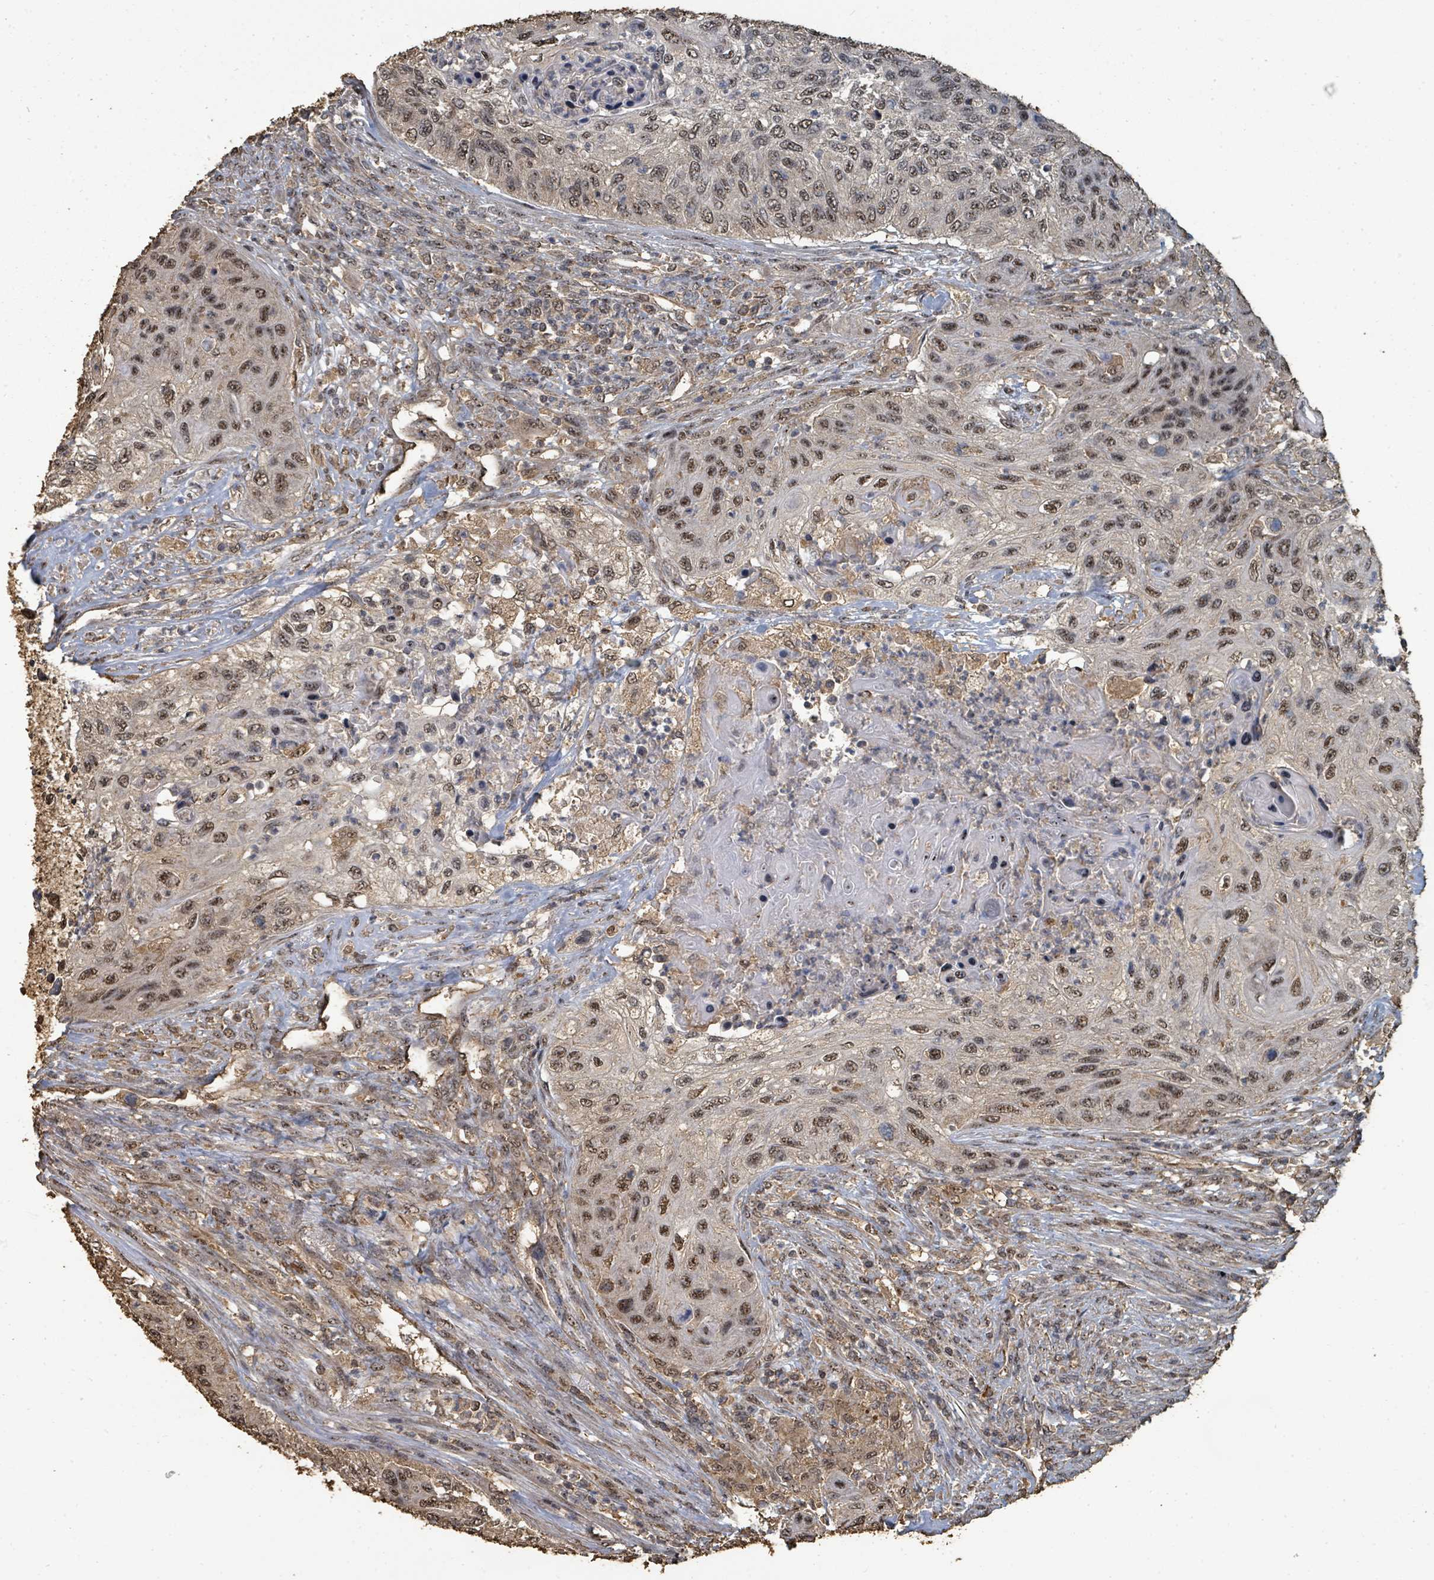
{"staining": {"intensity": "moderate", "quantity": ">75%", "location": "nuclear"}, "tissue": "urothelial cancer", "cell_type": "Tumor cells", "image_type": "cancer", "snomed": [{"axis": "morphology", "description": "Urothelial carcinoma, High grade"}, {"axis": "topography", "description": "Urinary bladder"}], "caption": "IHC staining of urothelial carcinoma (high-grade), which reveals medium levels of moderate nuclear expression in about >75% of tumor cells indicating moderate nuclear protein expression. The staining was performed using DAB (brown) for protein detection and nuclei were counterstained in hematoxylin (blue).", "gene": "C6orf52", "patient": {"sex": "female", "age": 60}}